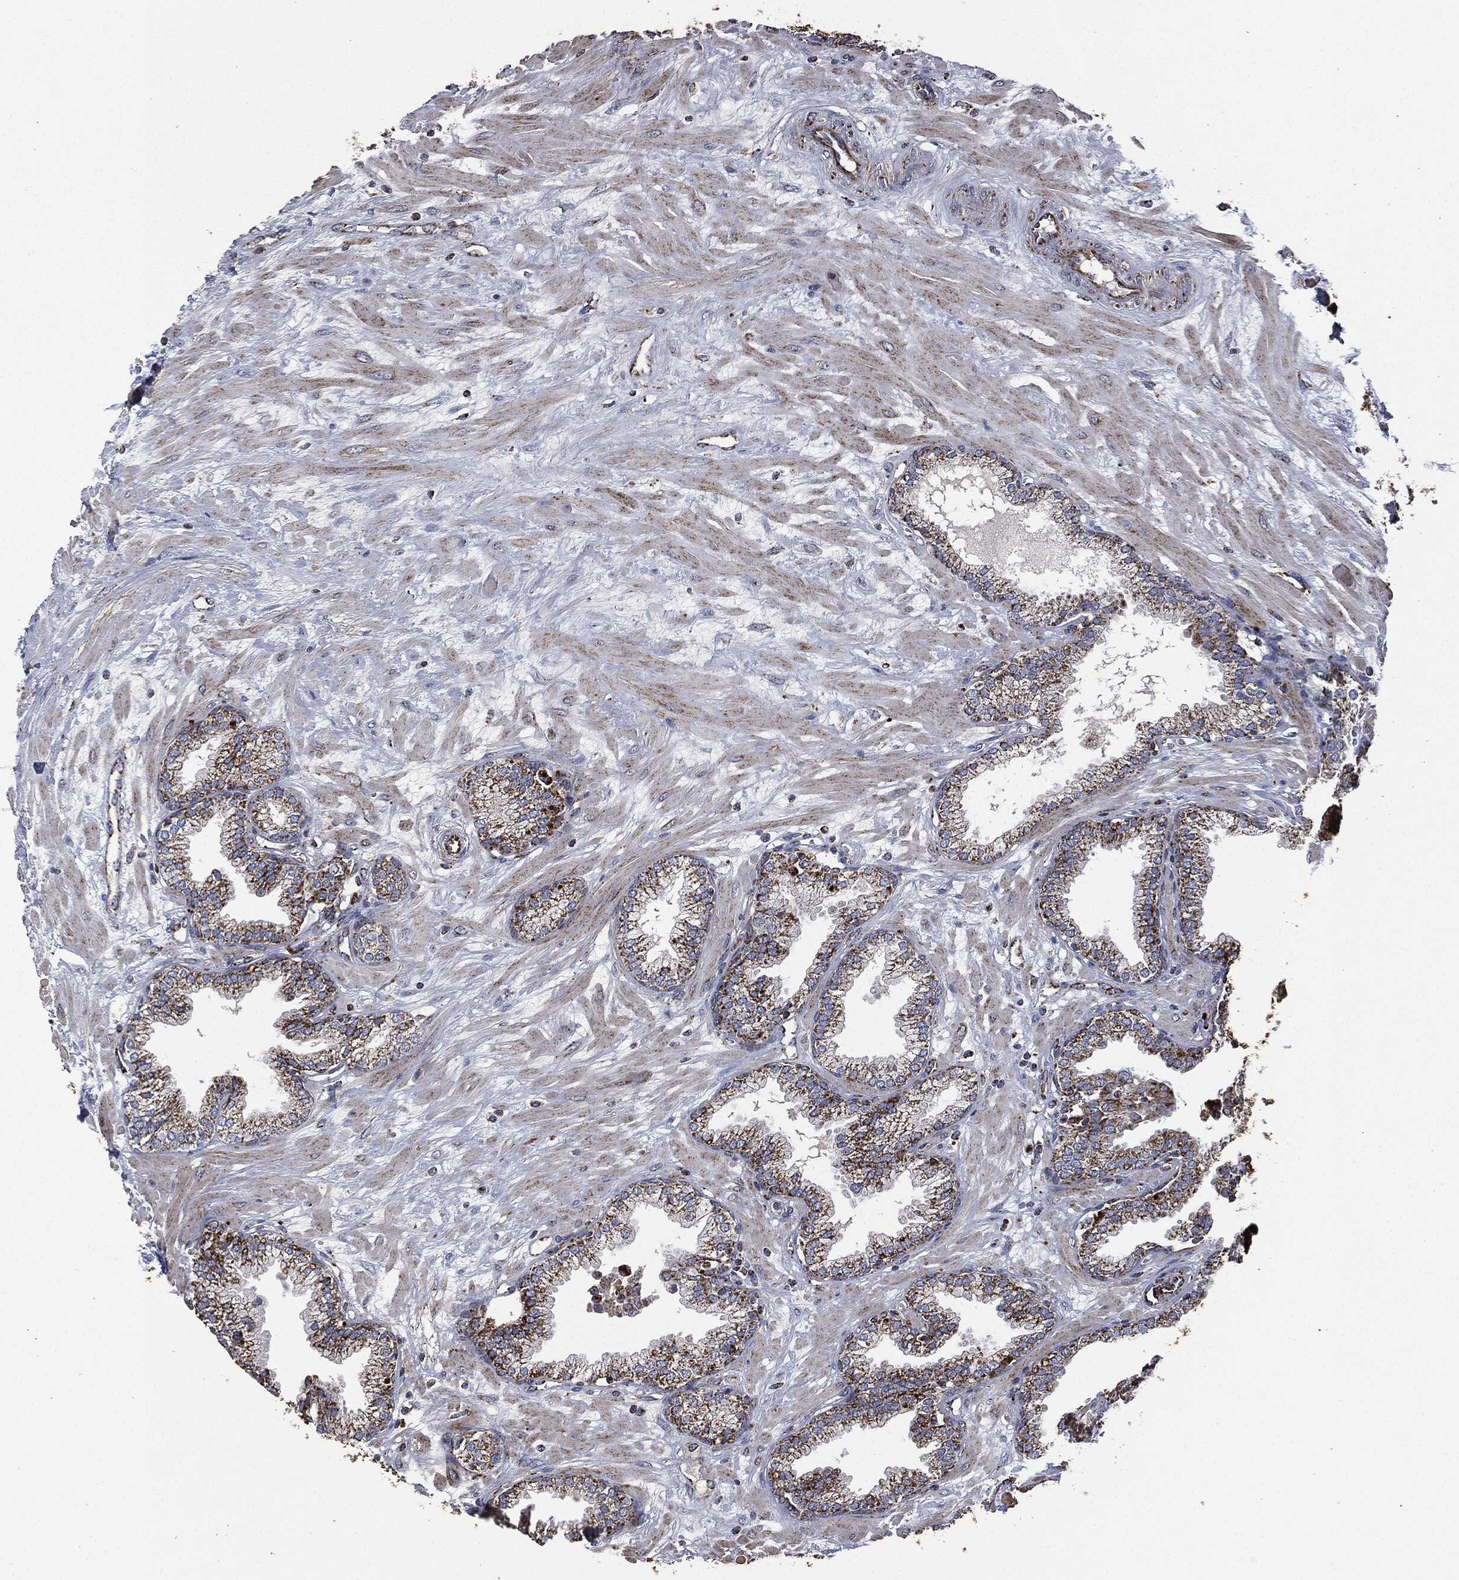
{"staining": {"intensity": "strong", "quantity": "25%-75%", "location": "cytoplasmic/membranous"}, "tissue": "prostate", "cell_type": "Glandular cells", "image_type": "normal", "snomed": [{"axis": "morphology", "description": "Normal tissue, NOS"}, {"axis": "topography", "description": "Prostate"}], "caption": "Immunohistochemical staining of benign prostate exhibits 25%-75% levels of strong cytoplasmic/membranous protein expression in about 25%-75% of glandular cells. Using DAB (3,3'-diaminobenzidine) (brown) and hematoxylin (blue) stains, captured at high magnification using brightfield microscopy.", "gene": "RYK", "patient": {"sex": "male", "age": 64}}